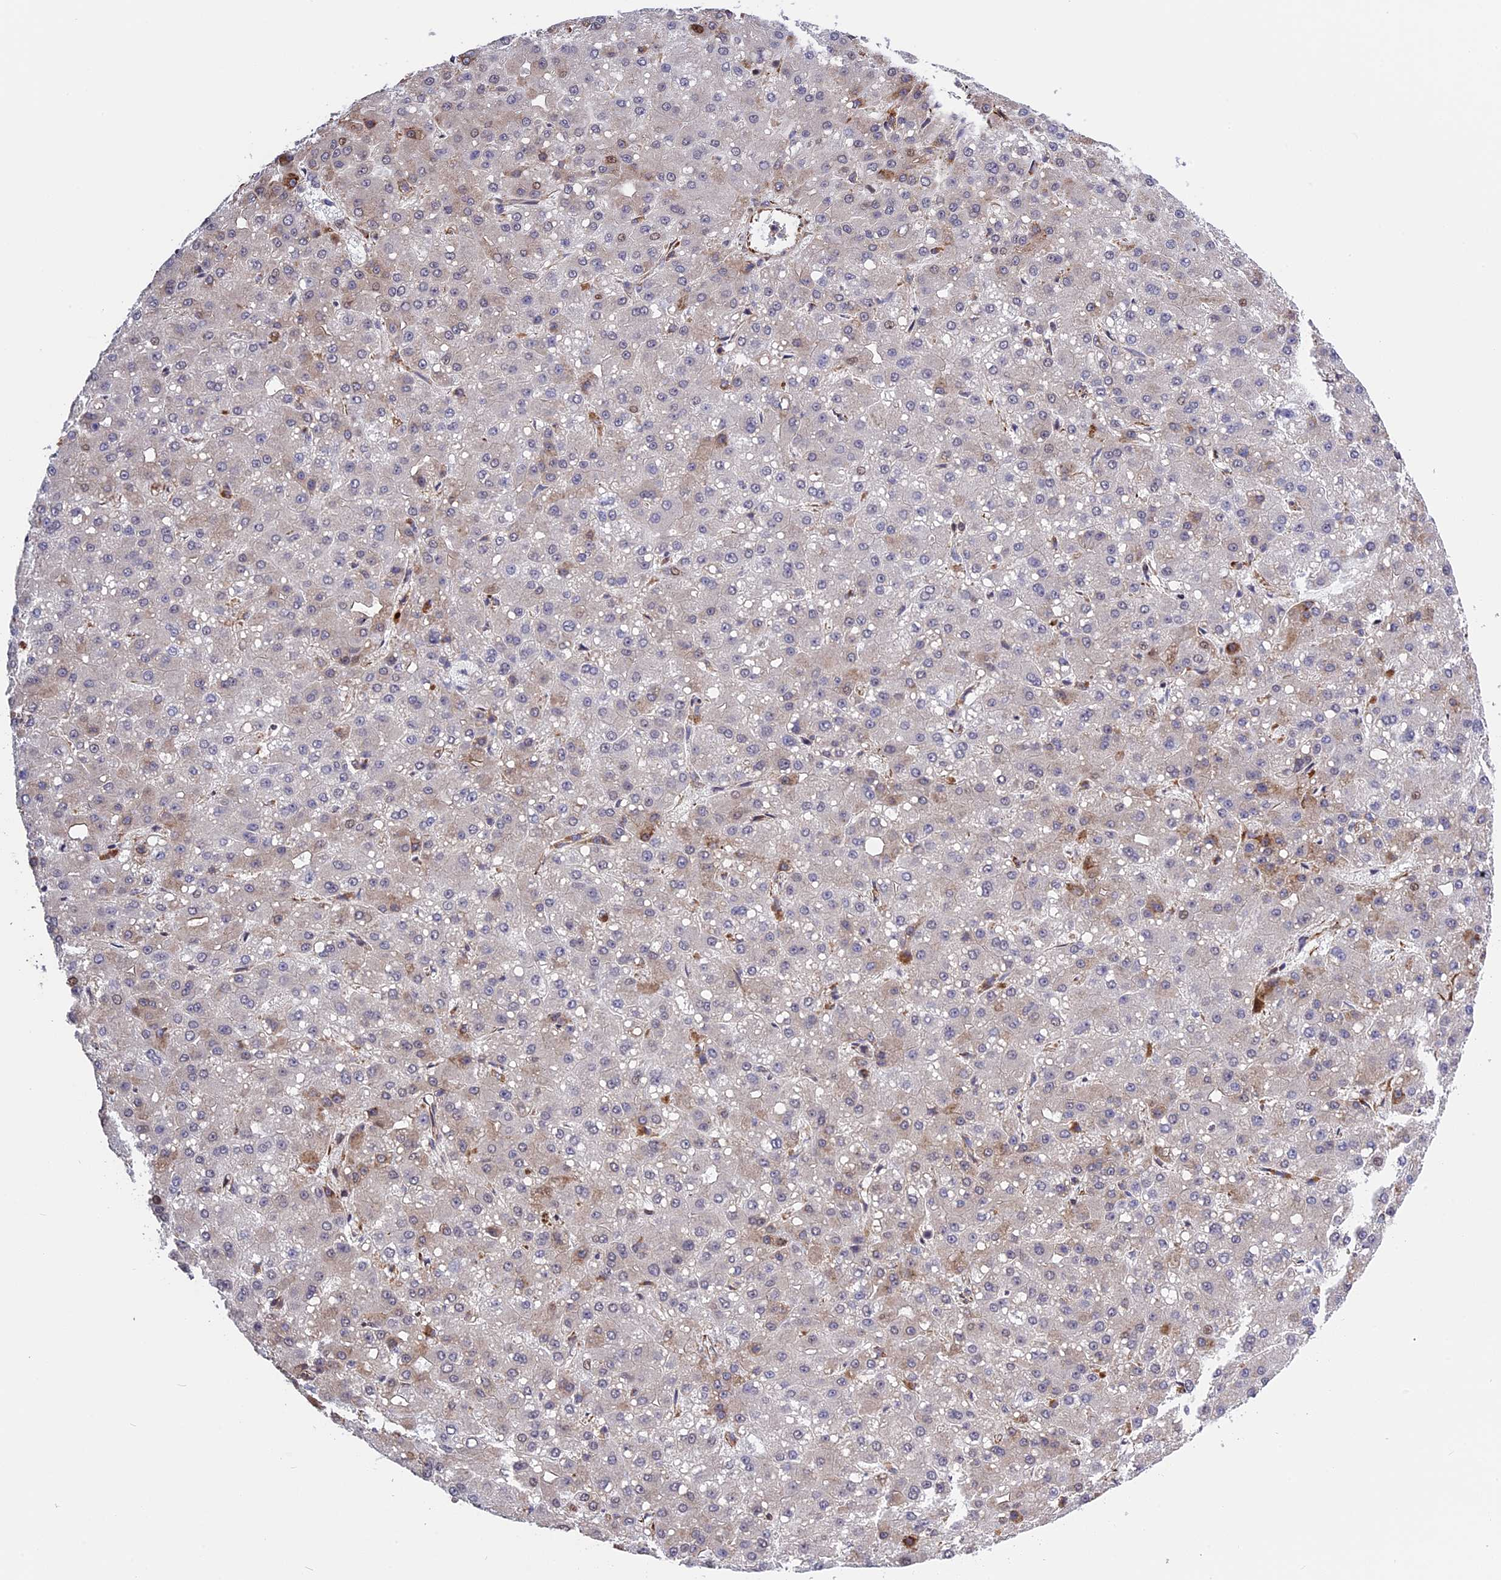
{"staining": {"intensity": "negative", "quantity": "none", "location": "none"}, "tissue": "liver cancer", "cell_type": "Tumor cells", "image_type": "cancer", "snomed": [{"axis": "morphology", "description": "Carcinoma, Hepatocellular, NOS"}, {"axis": "topography", "description": "Liver"}], "caption": "Immunohistochemistry (IHC) of hepatocellular carcinoma (liver) reveals no expression in tumor cells.", "gene": "DDX60L", "patient": {"sex": "male", "age": 67}}